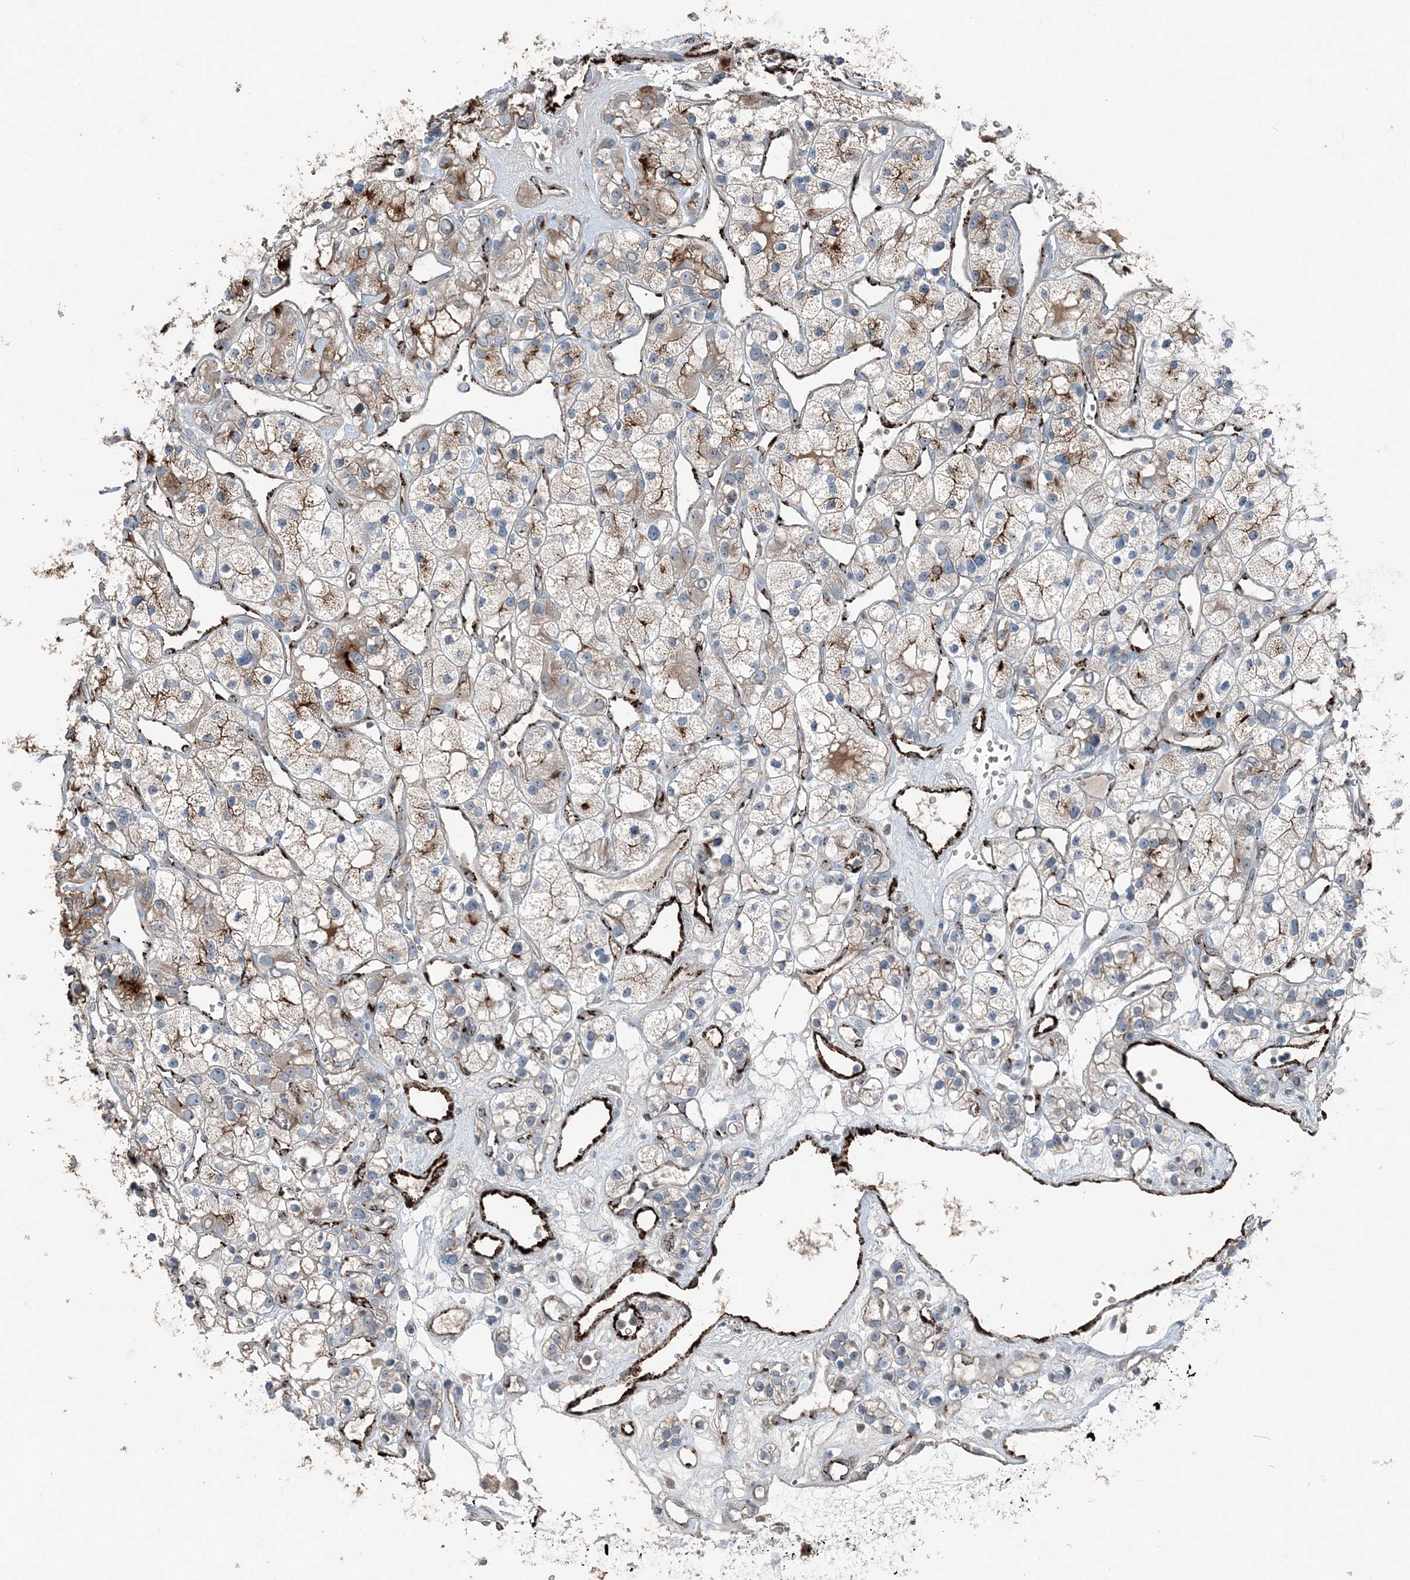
{"staining": {"intensity": "moderate", "quantity": "<25%", "location": "cytoplasmic/membranous"}, "tissue": "renal cancer", "cell_type": "Tumor cells", "image_type": "cancer", "snomed": [{"axis": "morphology", "description": "Adenocarcinoma, NOS"}, {"axis": "topography", "description": "Kidney"}], "caption": "Renal cancer (adenocarcinoma) stained for a protein (brown) reveals moderate cytoplasmic/membranous positive expression in approximately <25% of tumor cells.", "gene": "ELOVL7", "patient": {"sex": "female", "age": 57}}